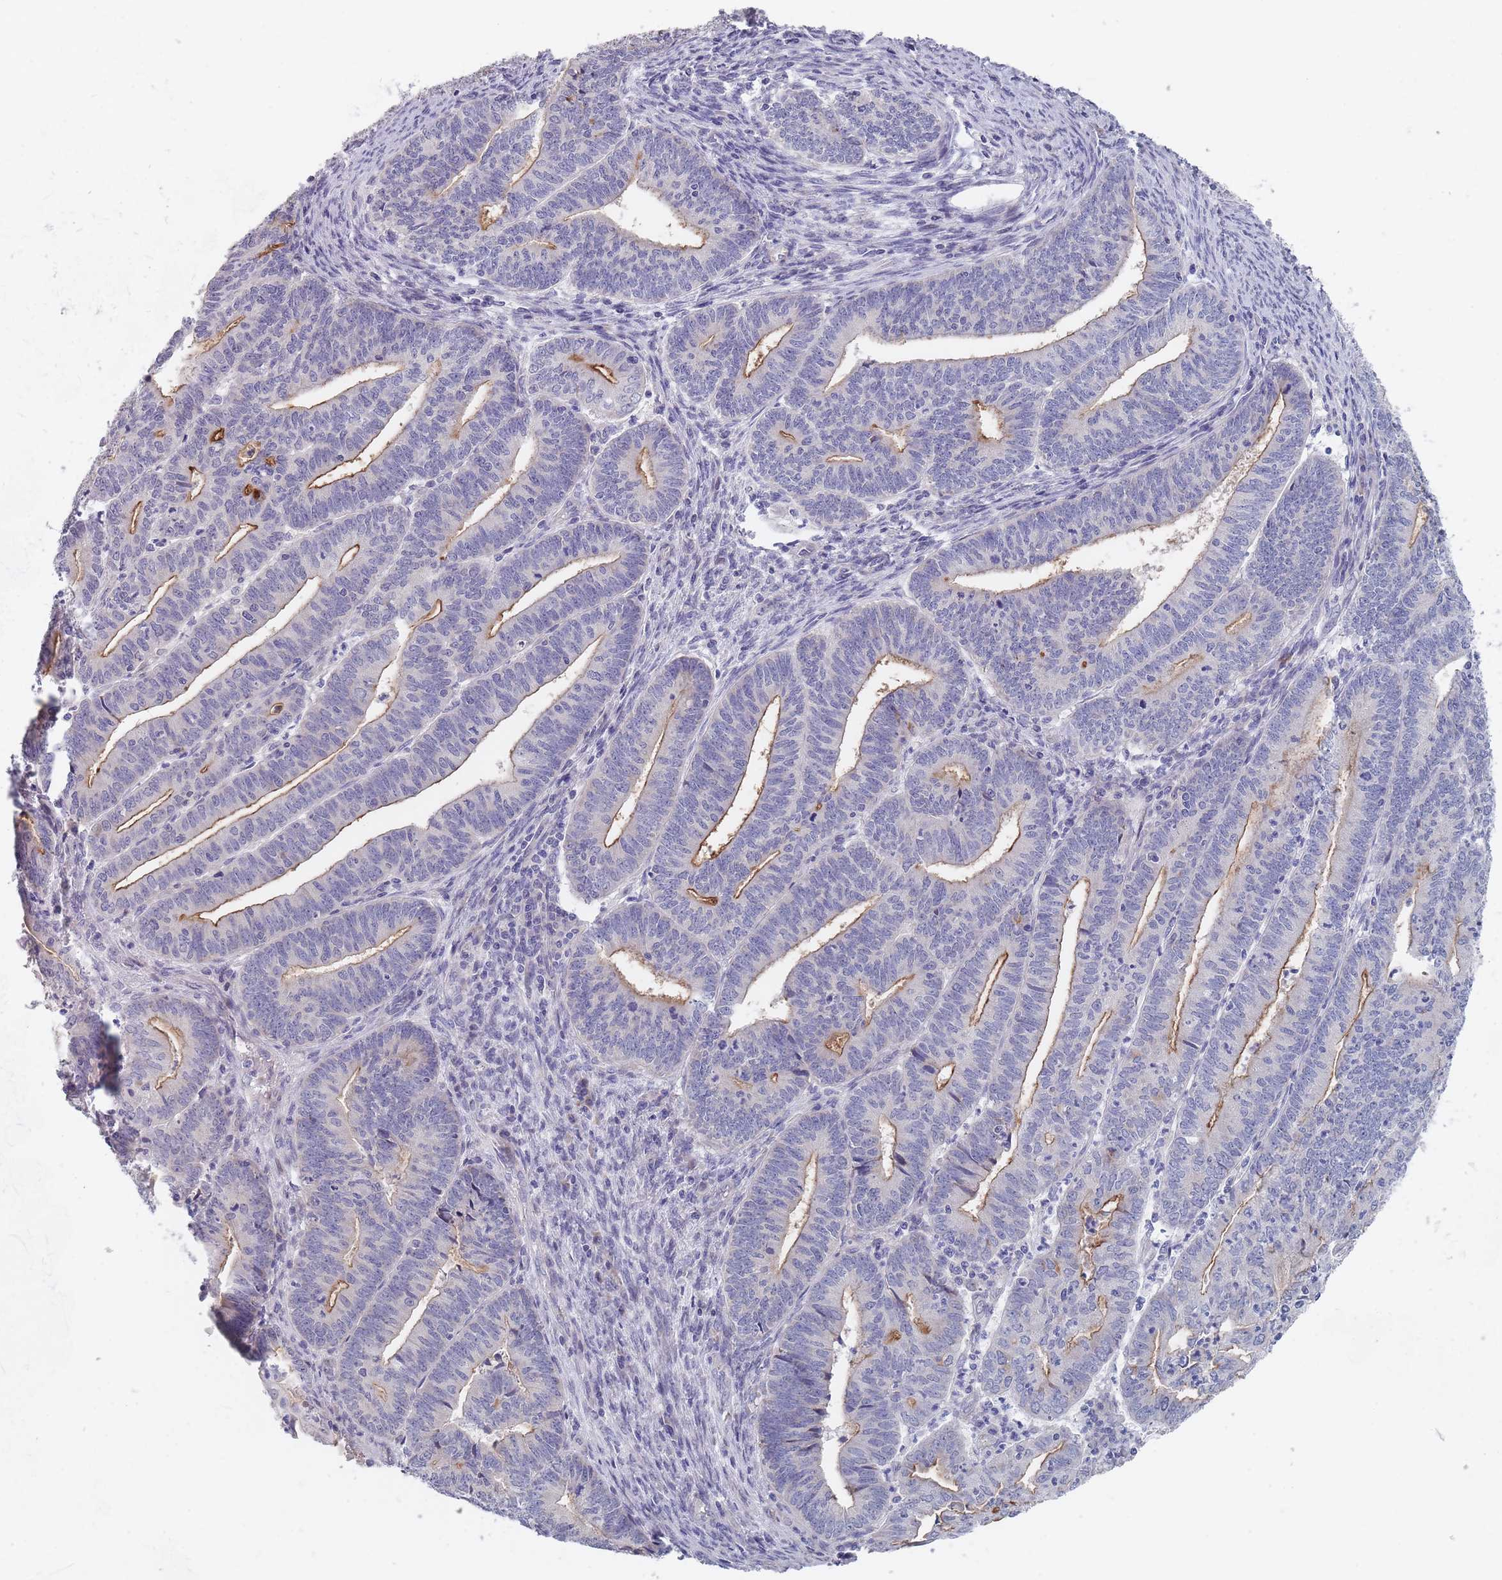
{"staining": {"intensity": "moderate", "quantity": "<25%", "location": "cytoplasmic/membranous"}, "tissue": "endometrial cancer", "cell_type": "Tumor cells", "image_type": "cancer", "snomed": [{"axis": "morphology", "description": "Adenocarcinoma, NOS"}, {"axis": "topography", "description": "Endometrium"}], "caption": "The image shows a brown stain indicating the presence of a protein in the cytoplasmic/membranous of tumor cells in endometrial cancer (adenocarcinoma). Immunohistochemistry (ihc) stains the protein in brown and the nuclei are stained blue.", "gene": "PIGU", "patient": {"sex": "female", "age": 60}}